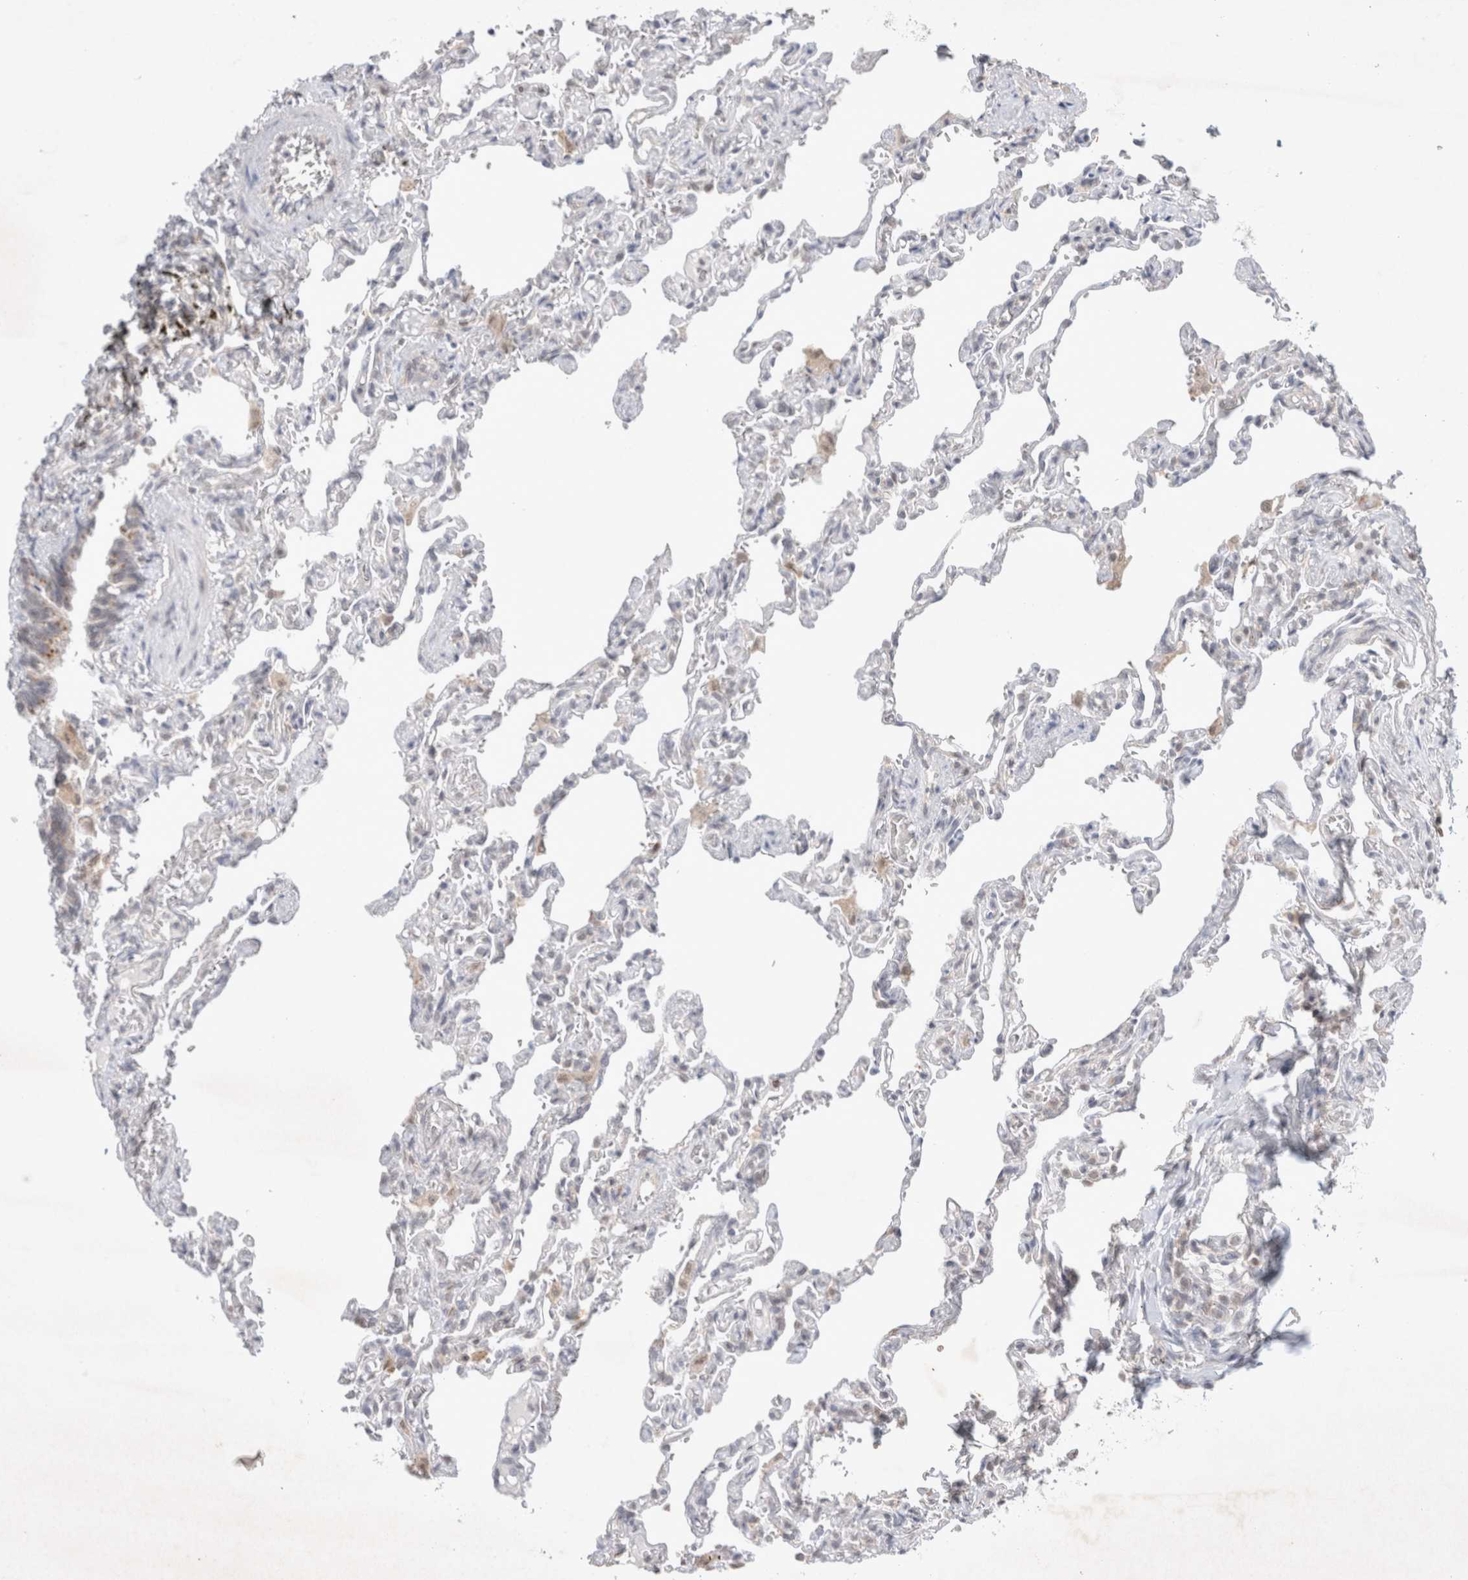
{"staining": {"intensity": "negative", "quantity": "none", "location": "none"}, "tissue": "lung", "cell_type": "Alveolar cells", "image_type": "normal", "snomed": [{"axis": "morphology", "description": "Normal tissue, NOS"}, {"axis": "topography", "description": "Lung"}], "caption": "The image exhibits no significant expression in alveolar cells of lung.", "gene": "FBXO42", "patient": {"sex": "male", "age": 21}}